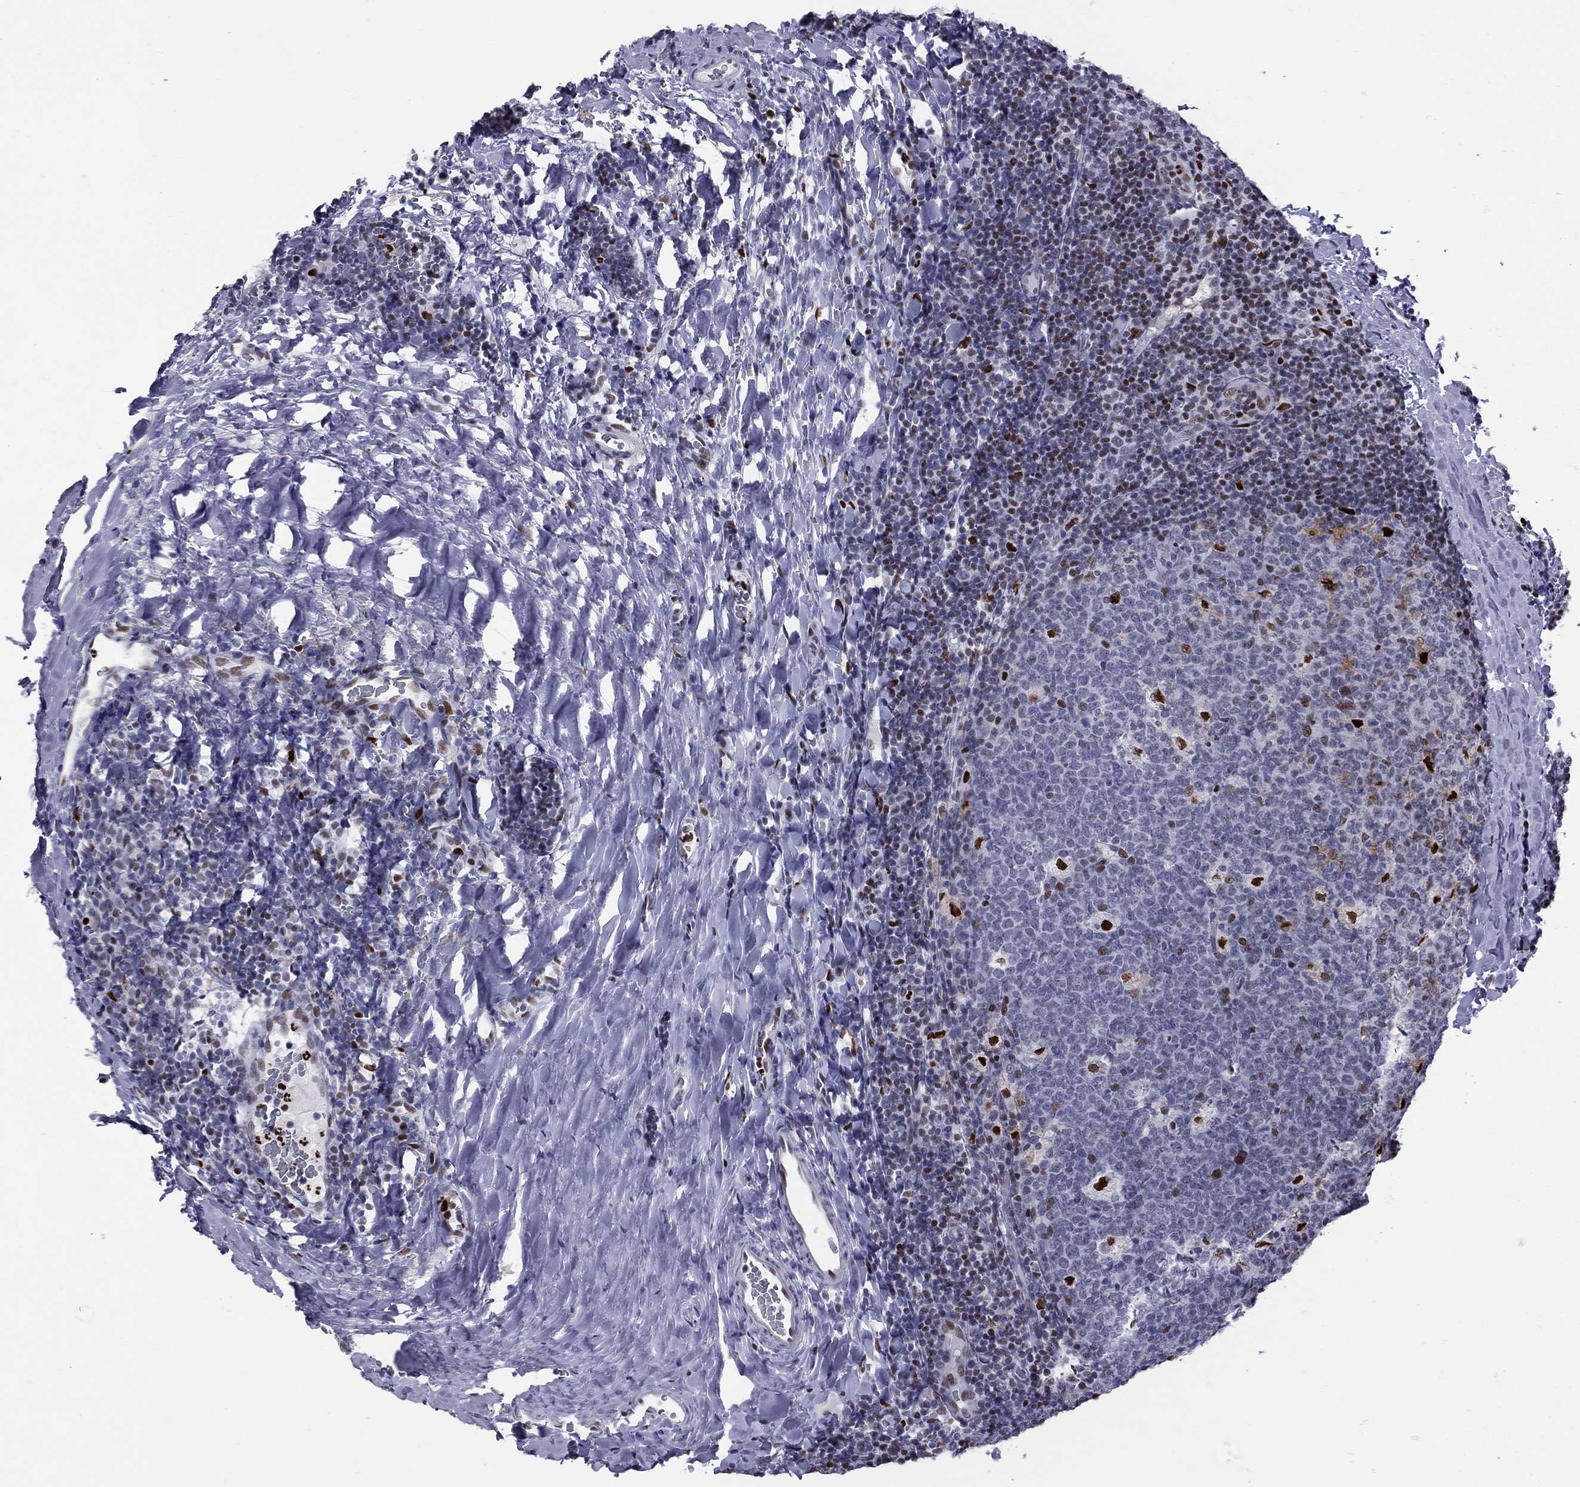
{"staining": {"intensity": "strong", "quantity": "<25%", "location": "nuclear"}, "tissue": "tonsil", "cell_type": "Germinal center cells", "image_type": "normal", "snomed": [{"axis": "morphology", "description": "Normal tissue, NOS"}, {"axis": "topography", "description": "Tonsil"}], "caption": "Tonsil stained with DAB immunohistochemistry (IHC) exhibits medium levels of strong nuclear expression in approximately <25% of germinal center cells. (IHC, brightfield microscopy, high magnification).", "gene": "PCGF3", "patient": {"sex": "male", "age": 17}}